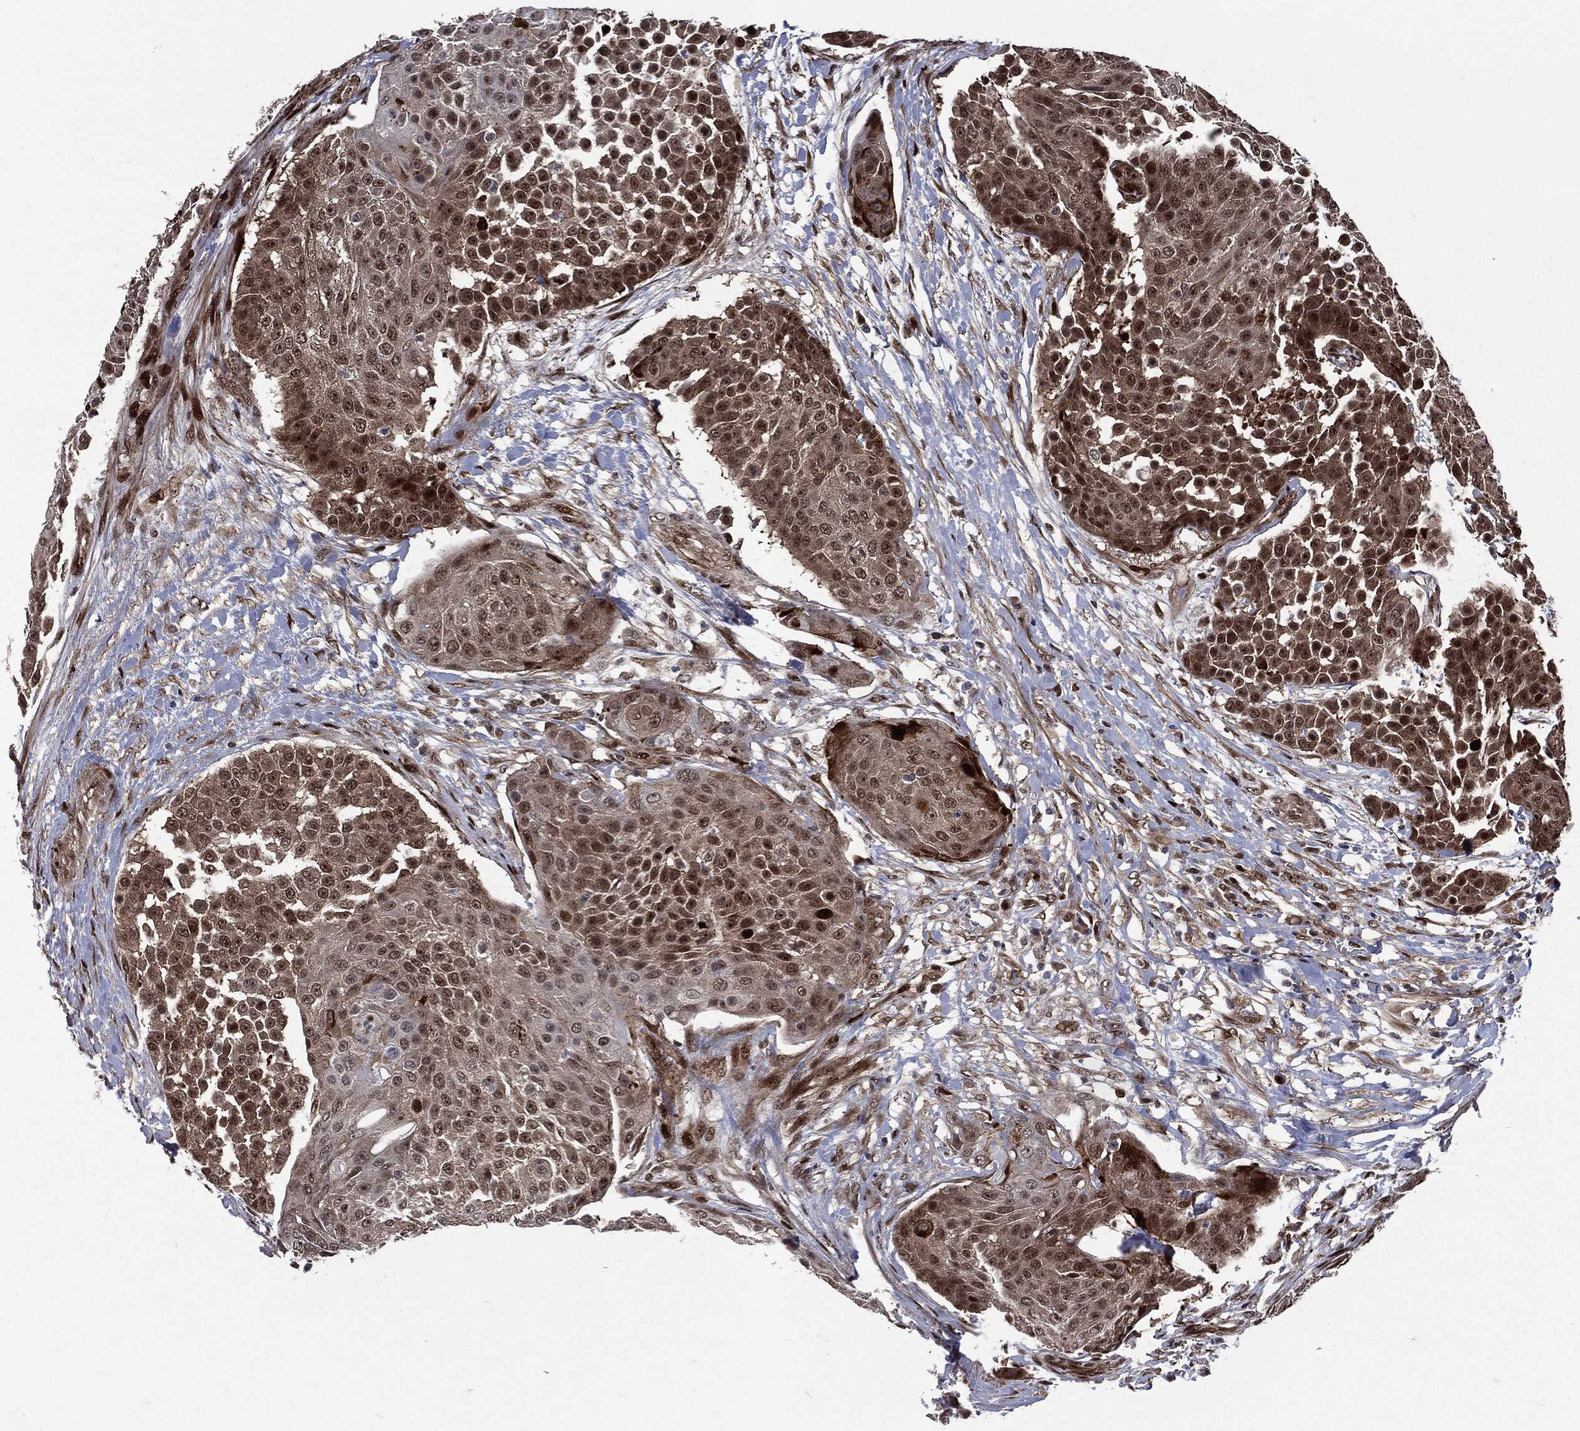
{"staining": {"intensity": "strong", "quantity": "25%-75%", "location": "cytoplasmic/membranous,nuclear"}, "tissue": "urothelial cancer", "cell_type": "Tumor cells", "image_type": "cancer", "snomed": [{"axis": "morphology", "description": "Urothelial carcinoma, High grade"}, {"axis": "topography", "description": "Urinary bladder"}], "caption": "Brown immunohistochemical staining in human urothelial cancer displays strong cytoplasmic/membranous and nuclear staining in approximately 25%-75% of tumor cells.", "gene": "SMAD4", "patient": {"sex": "female", "age": 63}}